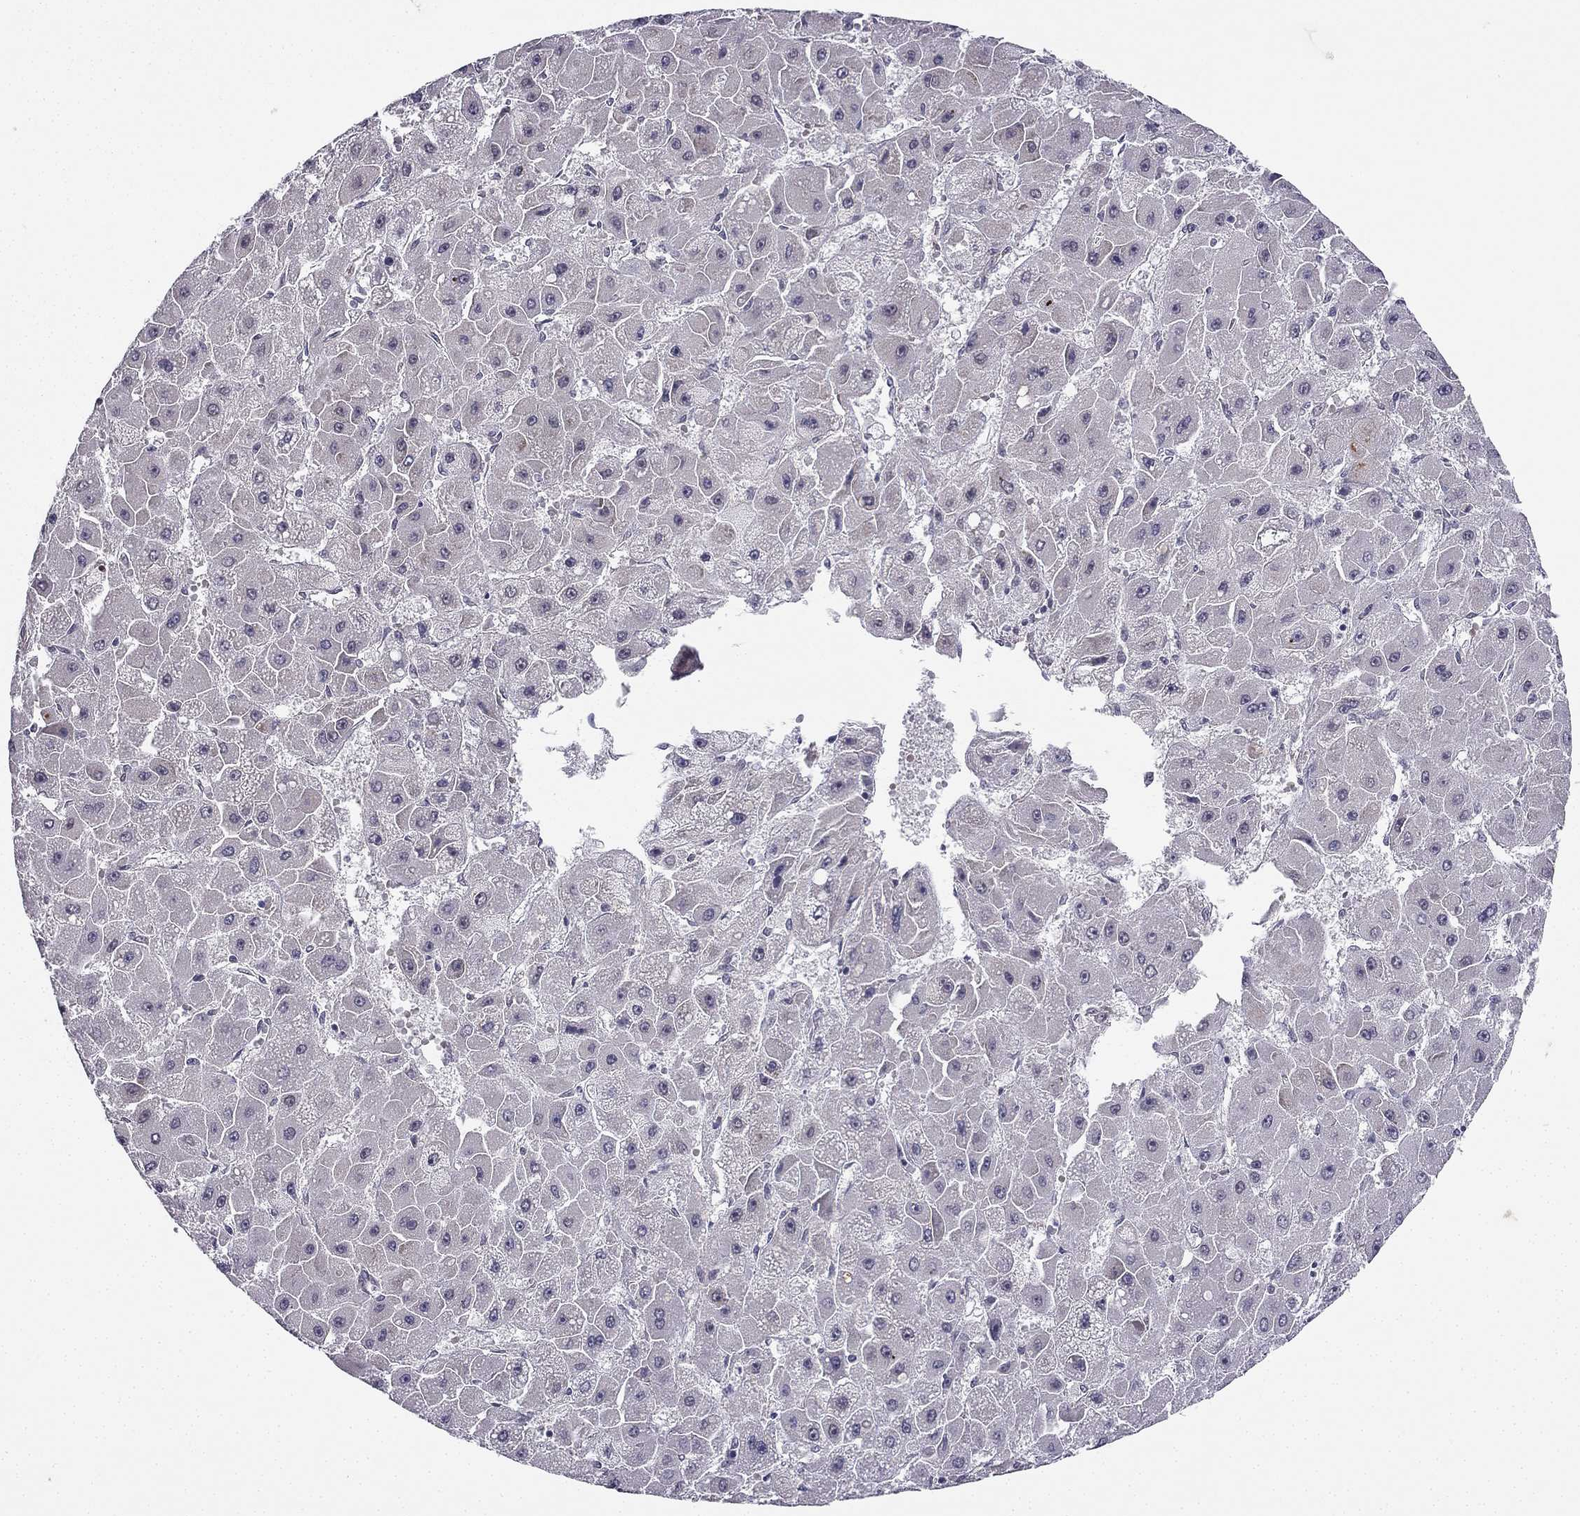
{"staining": {"intensity": "negative", "quantity": "none", "location": "none"}, "tissue": "liver cancer", "cell_type": "Tumor cells", "image_type": "cancer", "snomed": [{"axis": "morphology", "description": "Carcinoma, Hepatocellular, NOS"}, {"axis": "topography", "description": "Liver"}], "caption": "The histopathology image demonstrates no significant staining in tumor cells of liver cancer (hepatocellular carcinoma).", "gene": "CHST8", "patient": {"sex": "female", "age": 25}}